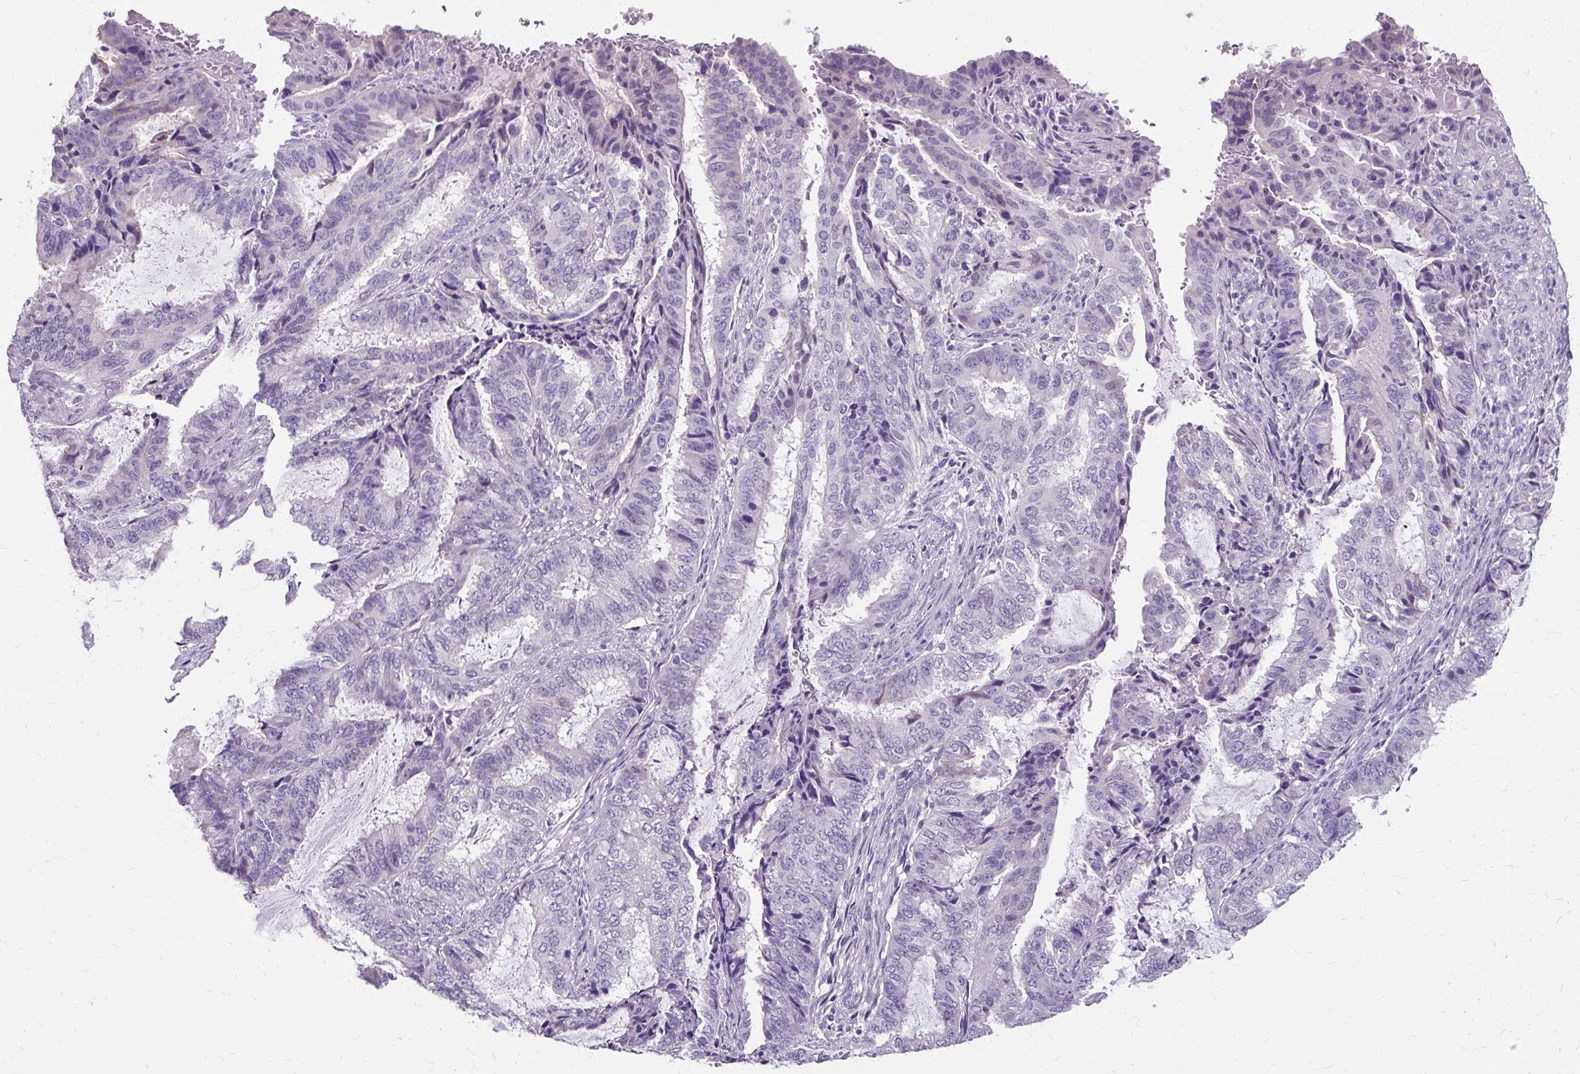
{"staining": {"intensity": "negative", "quantity": "none", "location": "none"}, "tissue": "endometrial cancer", "cell_type": "Tumor cells", "image_type": "cancer", "snomed": [{"axis": "morphology", "description": "Adenocarcinoma, NOS"}, {"axis": "topography", "description": "Endometrium"}], "caption": "DAB immunohistochemical staining of human adenocarcinoma (endometrial) demonstrates no significant positivity in tumor cells. (DAB immunohistochemistry with hematoxylin counter stain).", "gene": "KLHL24", "patient": {"sex": "female", "age": 51}}